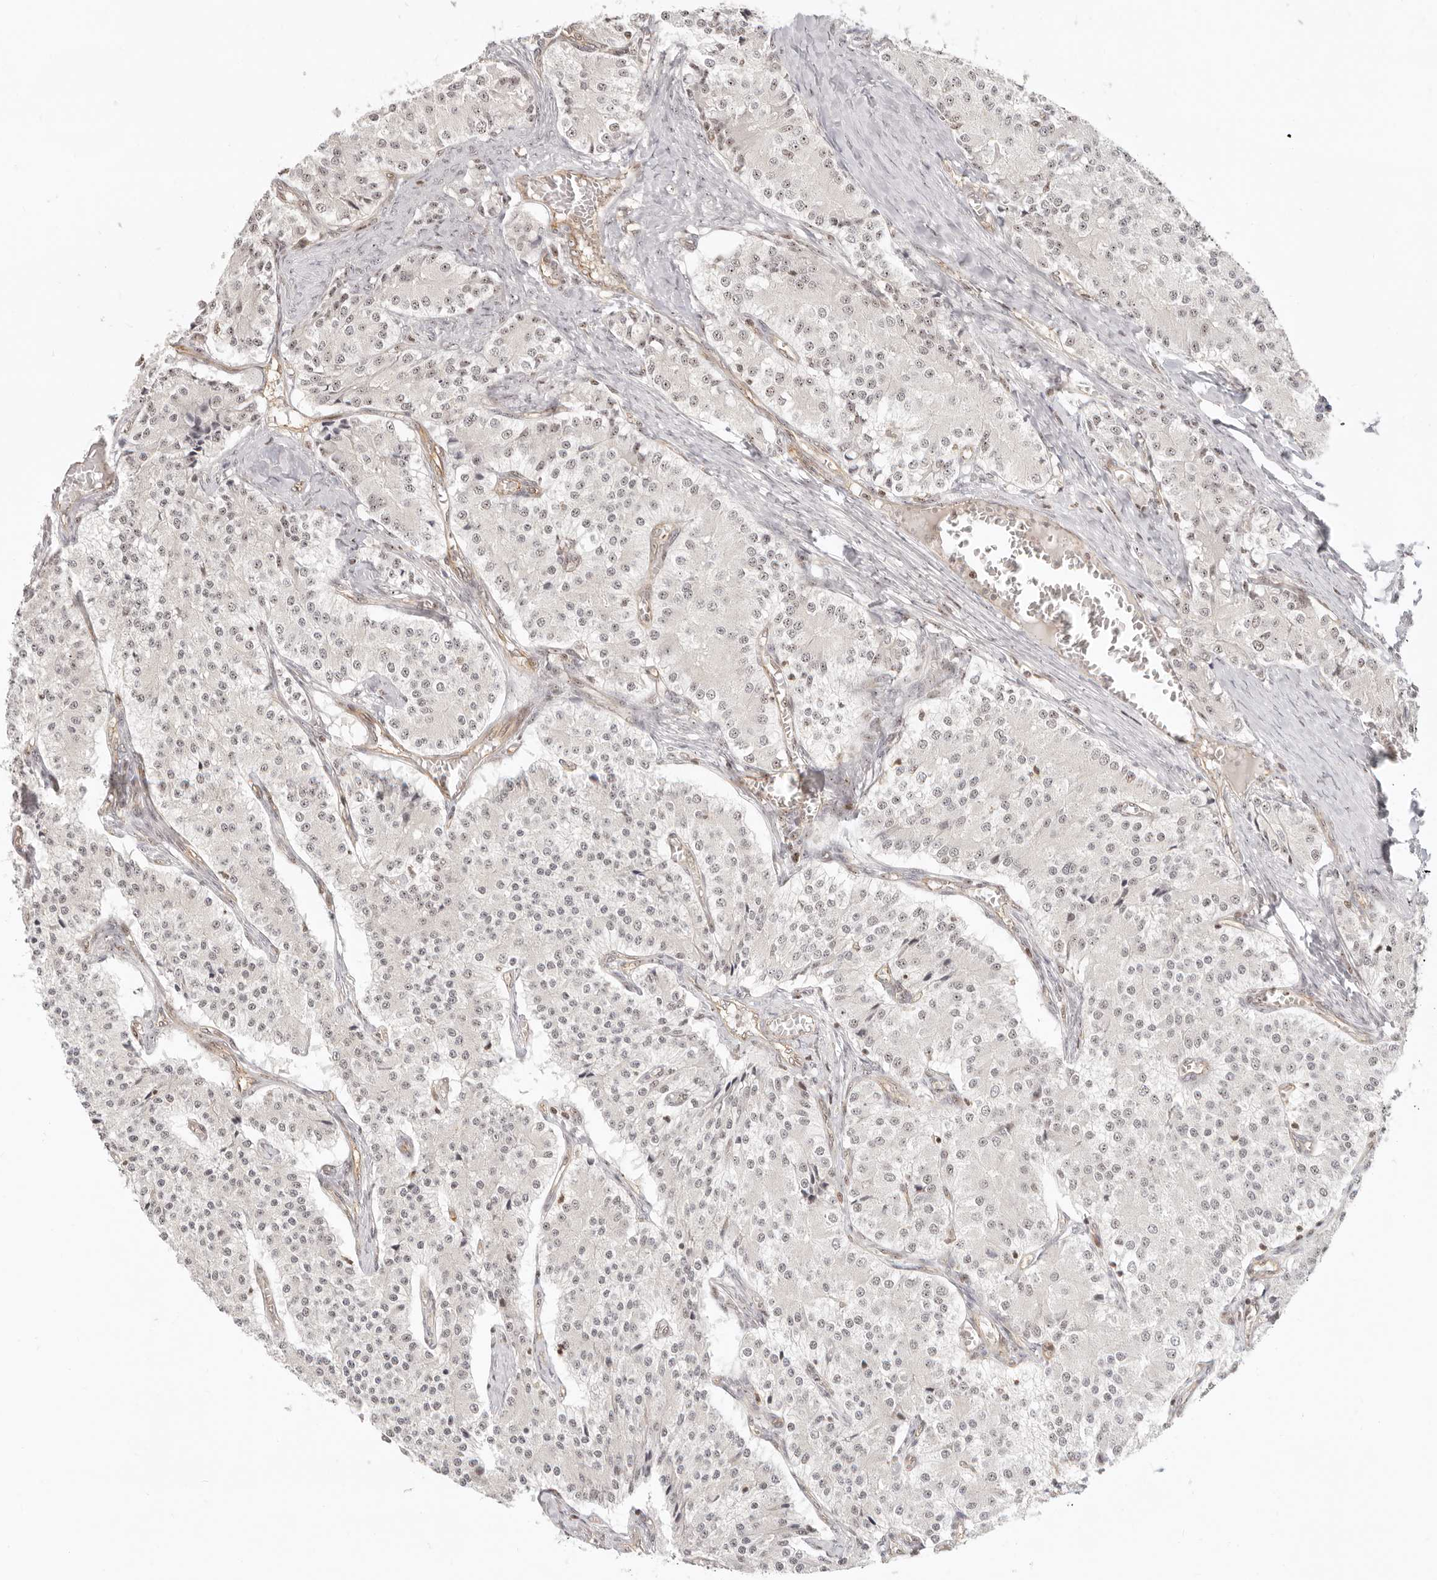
{"staining": {"intensity": "weak", "quantity": "<25%", "location": "nuclear"}, "tissue": "carcinoid", "cell_type": "Tumor cells", "image_type": "cancer", "snomed": [{"axis": "morphology", "description": "Carcinoid, malignant, NOS"}, {"axis": "topography", "description": "Colon"}], "caption": "The photomicrograph exhibits no significant staining in tumor cells of malignant carcinoid.", "gene": "BAP1", "patient": {"sex": "female", "age": 52}}